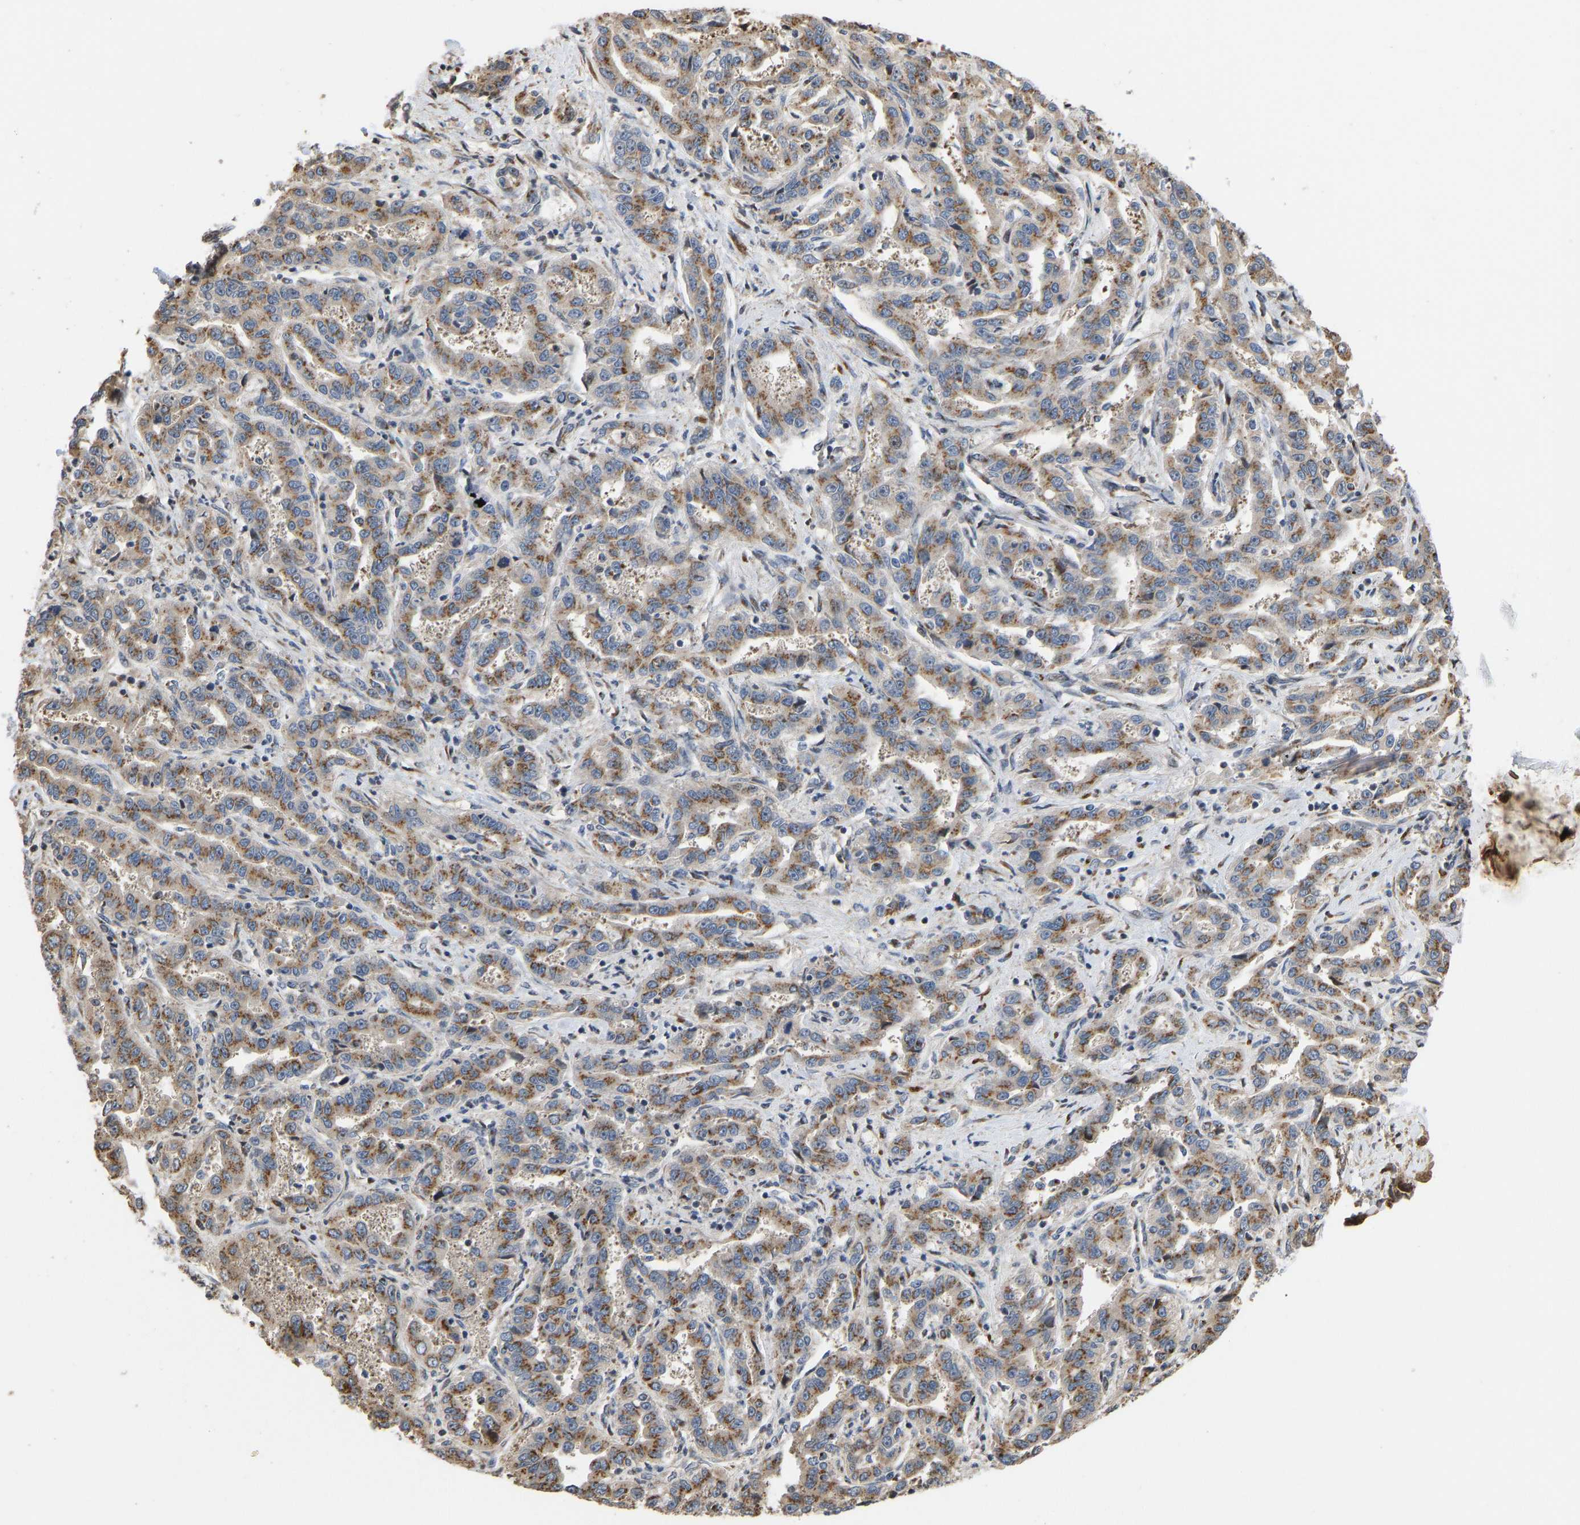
{"staining": {"intensity": "moderate", "quantity": ">75%", "location": "cytoplasmic/membranous"}, "tissue": "liver cancer", "cell_type": "Tumor cells", "image_type": "cancer", "snomed": [{"axis": "morphology", "description": "Cholangiocarcinoma"}, {"axis": "topography", "description": "Liver"}], "caption": "Approximately >75% of tumor cells in human liver cancer (cholangiocarcinoma) display moderate cytoplasmic/membranous protein positivity as visualized by brown immunohistochemical staining.", "gene": "YIPF4", "patient": {"sex": "male", "age": 59}}